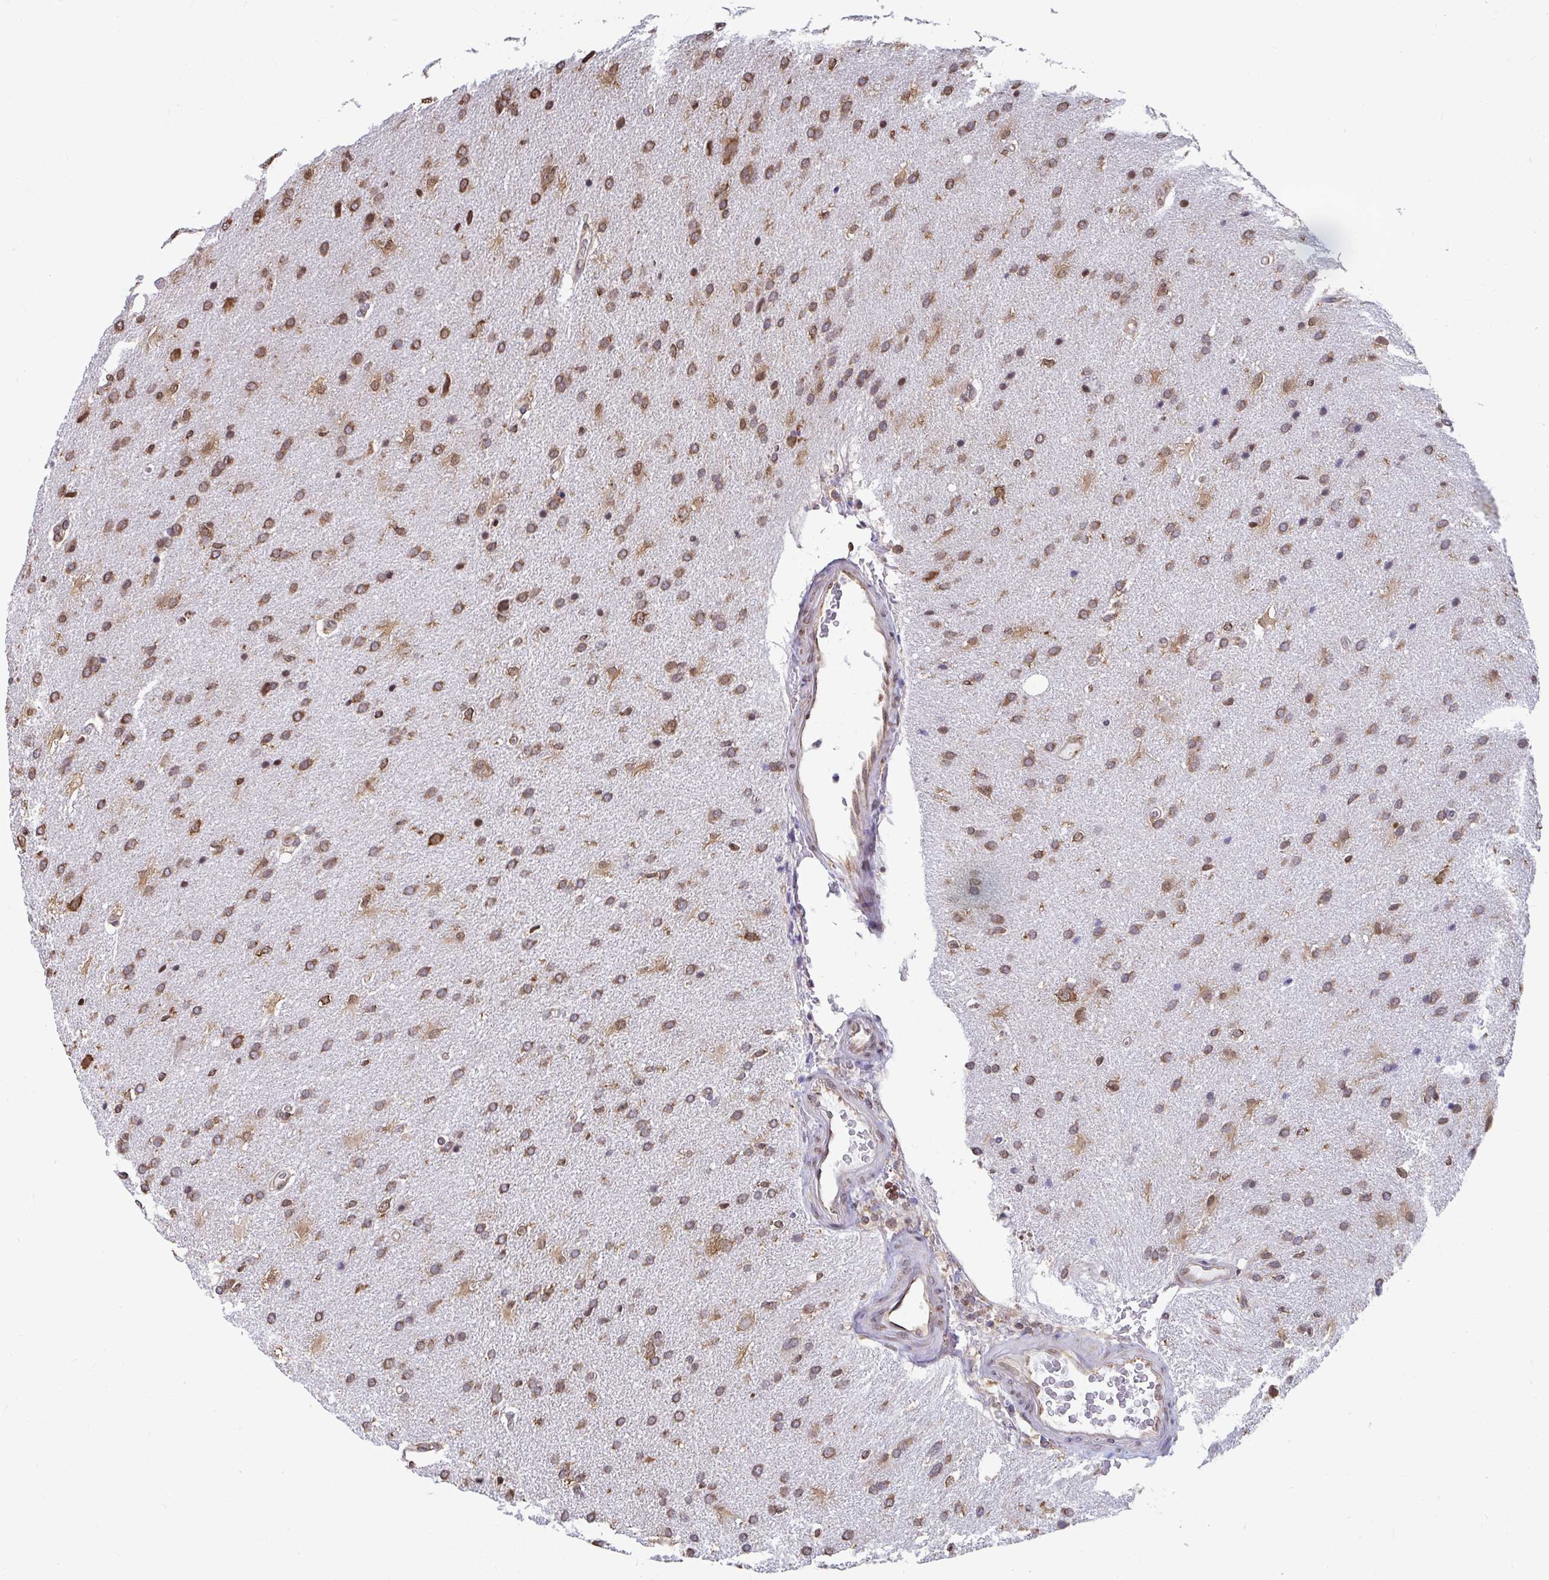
{"staining": {"intensity": "moderate", "quantity": ">75%", "location": "cytoplasmic/membranous"}, "tissue": "glioma", "cell_type": "Tumor cells", "image_type": "cancer", "snomed": [{"axis": "morphology", "description": "Glioma, malignant, High grade"}, {"axis": "topography", "description": "Brain"}], "caption": "Glioma stained for a protein shows moderate cytoplasmic/membranous positivity in tumor cells.", "gene": "SYNCRIP", "patient": {"sex": "male", "age": 56}}